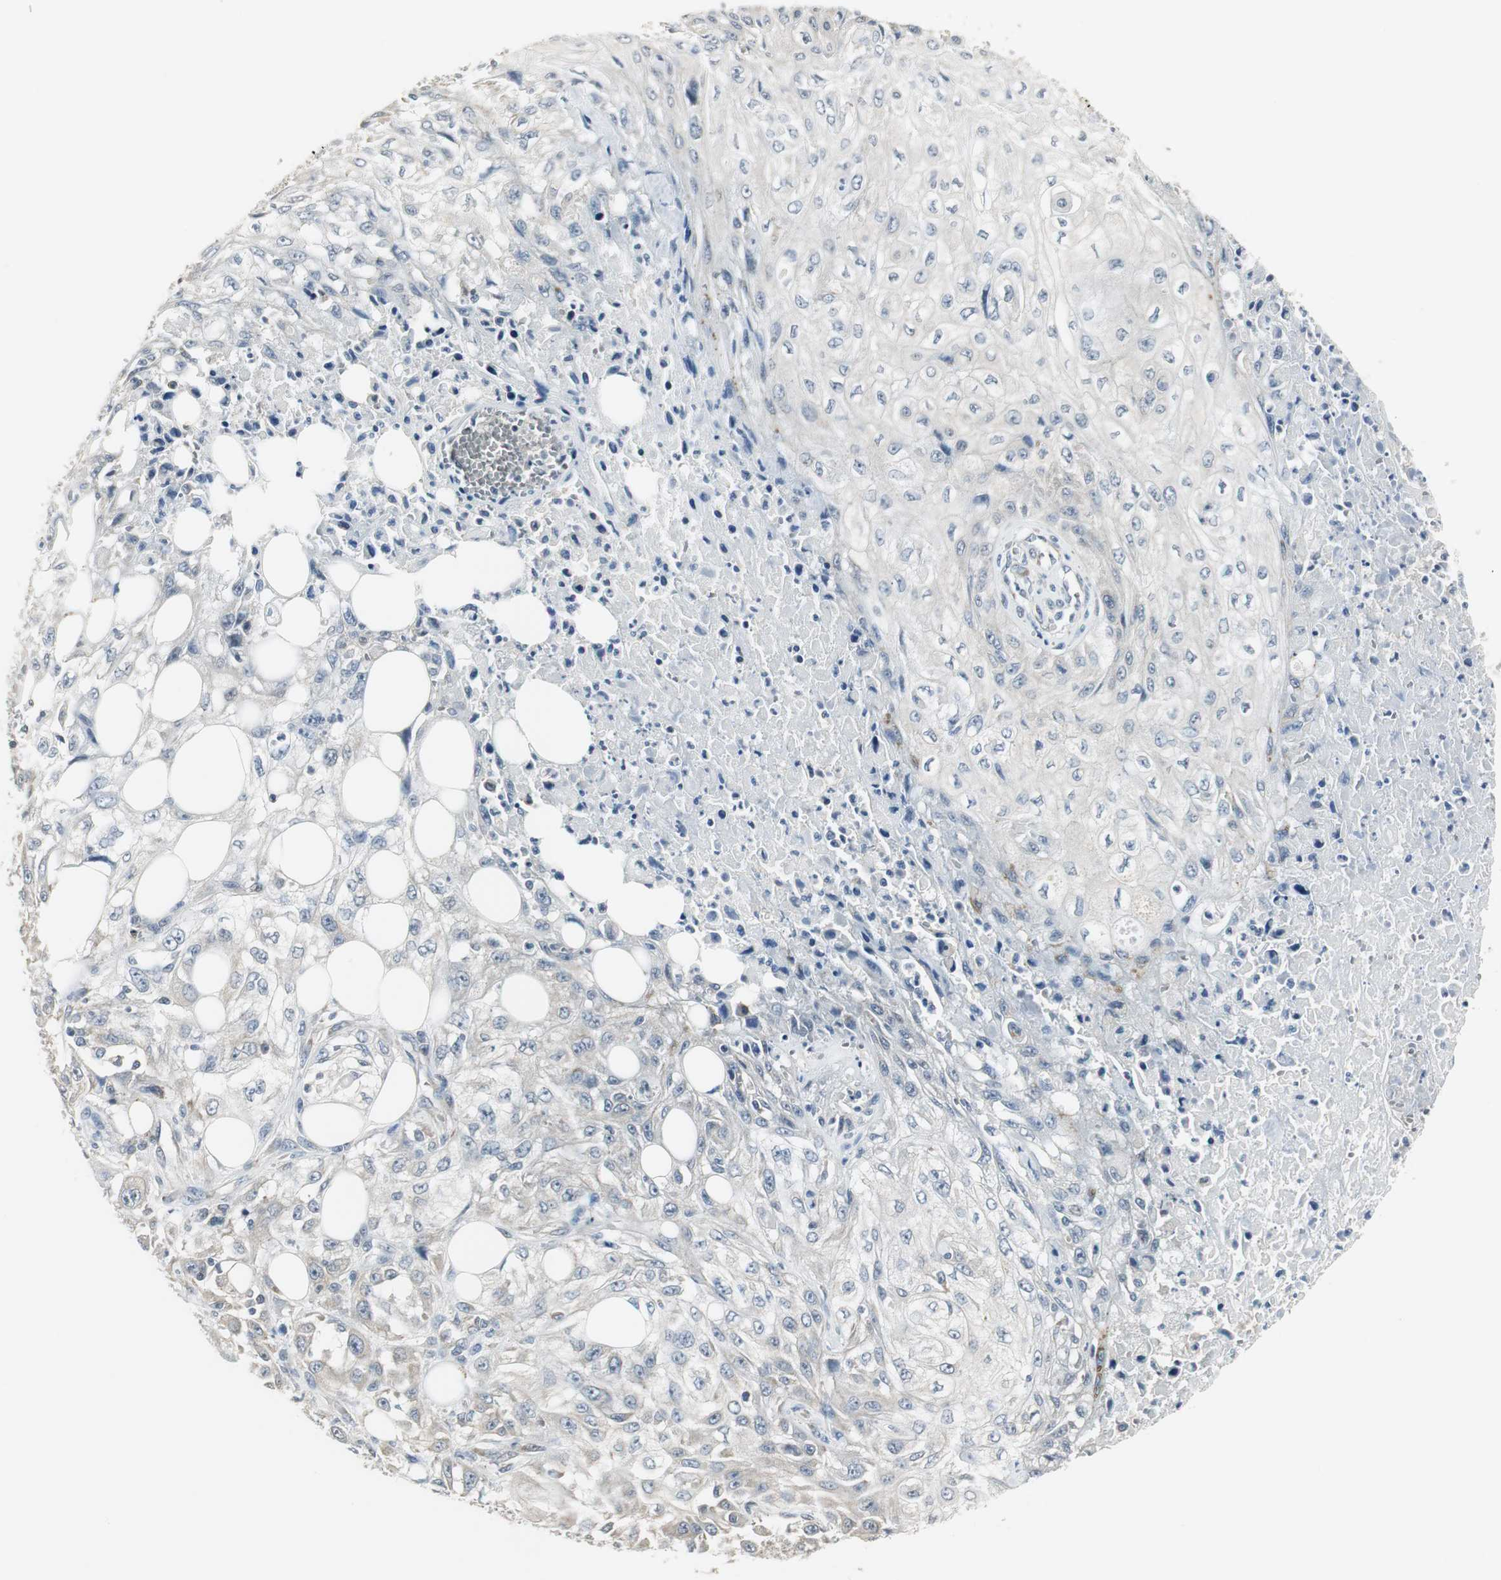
{"staining": {"intensity": "negative", "quantity": "none", "location": "none"}, "tissue": "skin cancer", "cell_type": "Tumor cells", "image_type": "cancer", "snomed": [{"axis": "morphology", "description": "Squamous cell carcinoma, NOS"}, {"axis": "topography", "description": "Skin"}], "caption": "A high-resolution histopathology image shows IHC staining of skin cancer (squamous cell carcinoma), which displays no significant expression in tumor cells.", "gene": "CCT5", "patient": {"sex": "male", "age": 75}}